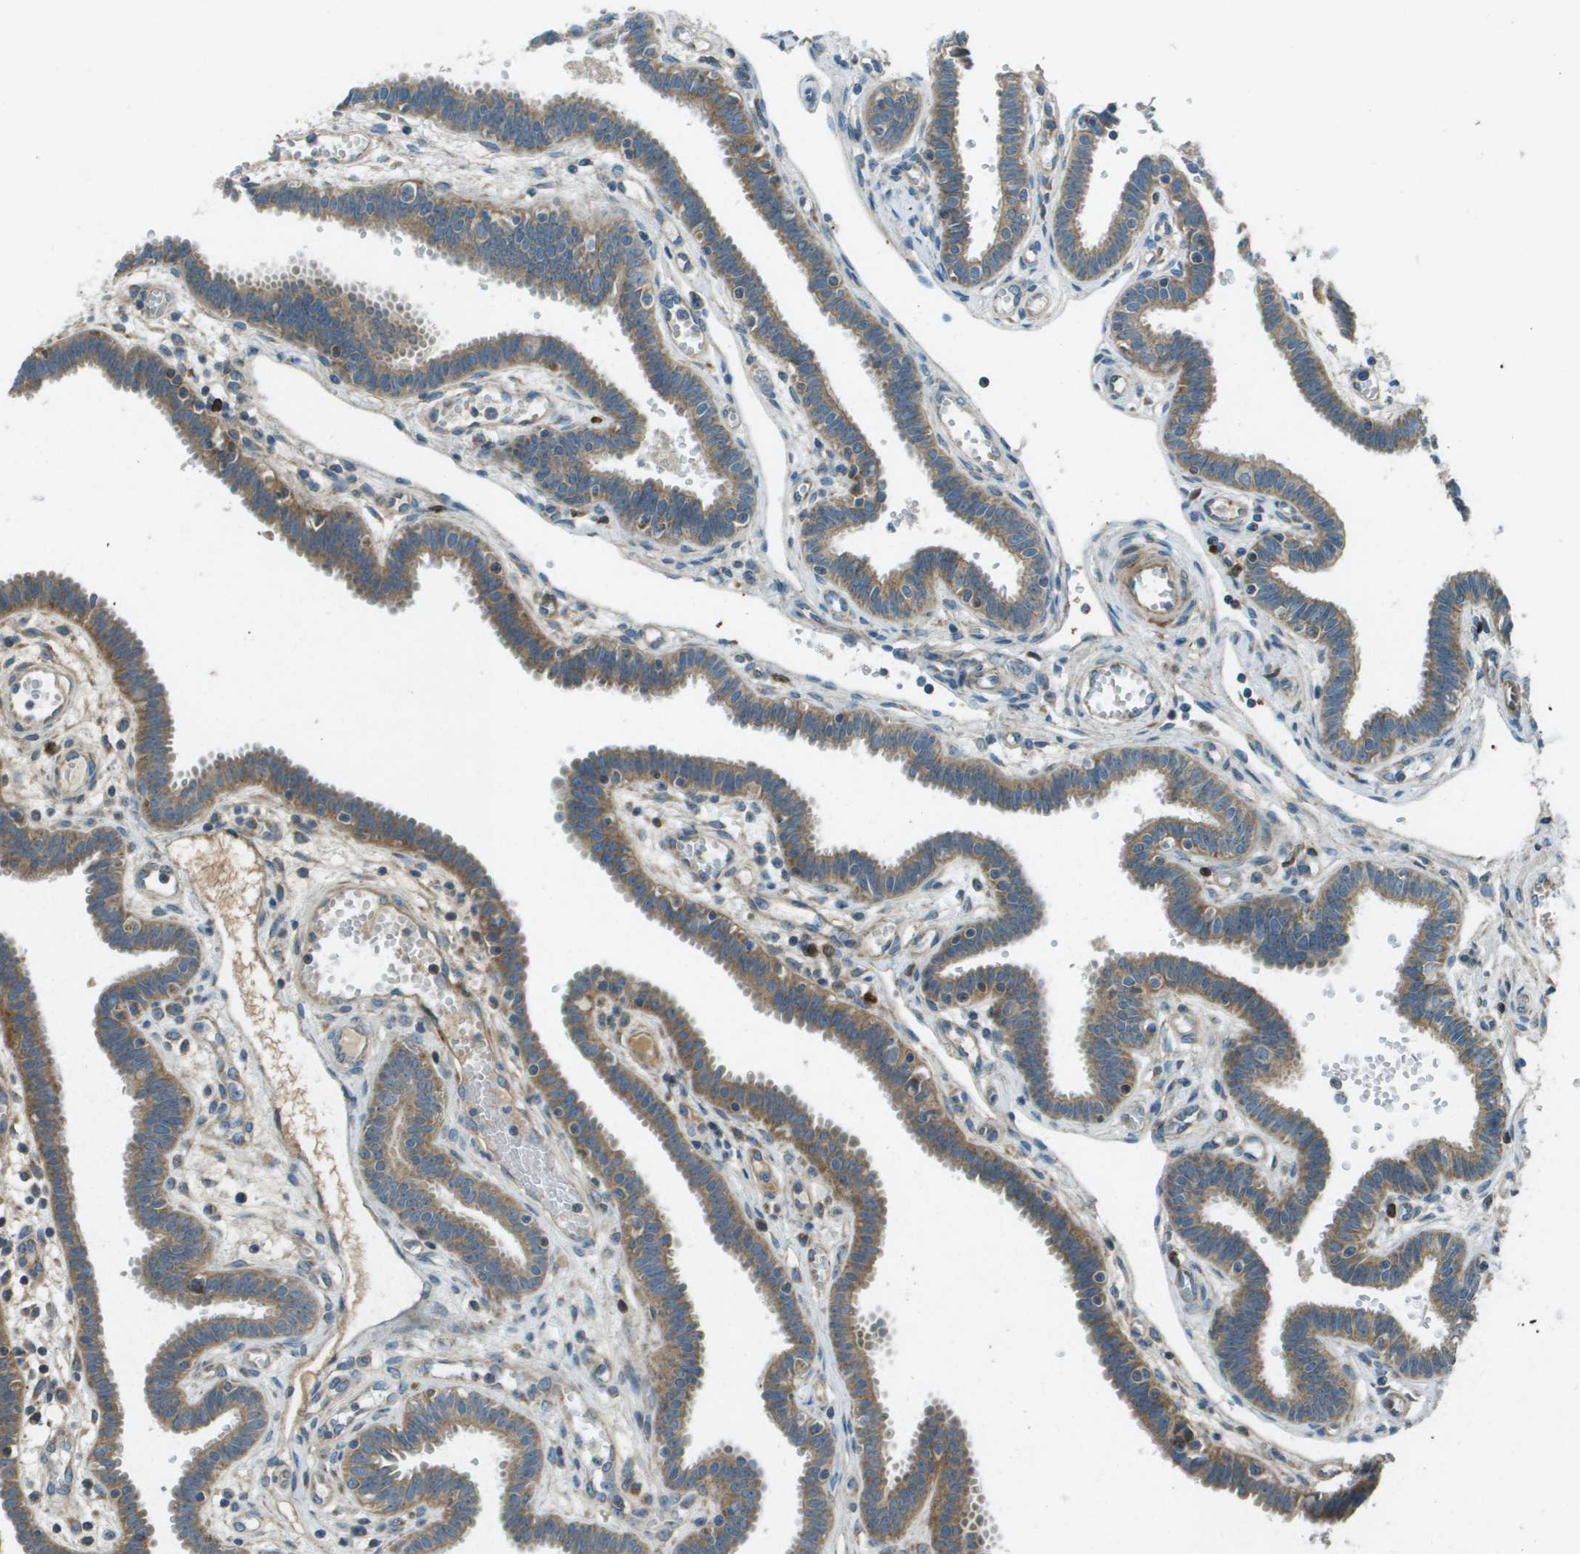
{"staining": {"intensity": "moderate", "quantity": ">75%", "location": "cytoplasmic/membranous"}, "tissue": "fallopian tube", "cell_type": "Glandular cells", "image_type": "normal", "snomed": [{"axis": "morphology", "description": "Normal tissue, NOS"}, {"axis": "topography", "description": "Fallopian tube"}, {"axis": "topography", "description": "Placenta"}], "caption": "Immunohistochemical staining of unremarkable human fallopian tube demonstrates moderate cytoplasmic/membranous protein positivity in approximately >75% of glandular cells. The protein is shown in brown color, while the nuclei are stained blue.", "gene": "MIGA1", "patient": {"sex": "female", "age": 32}}